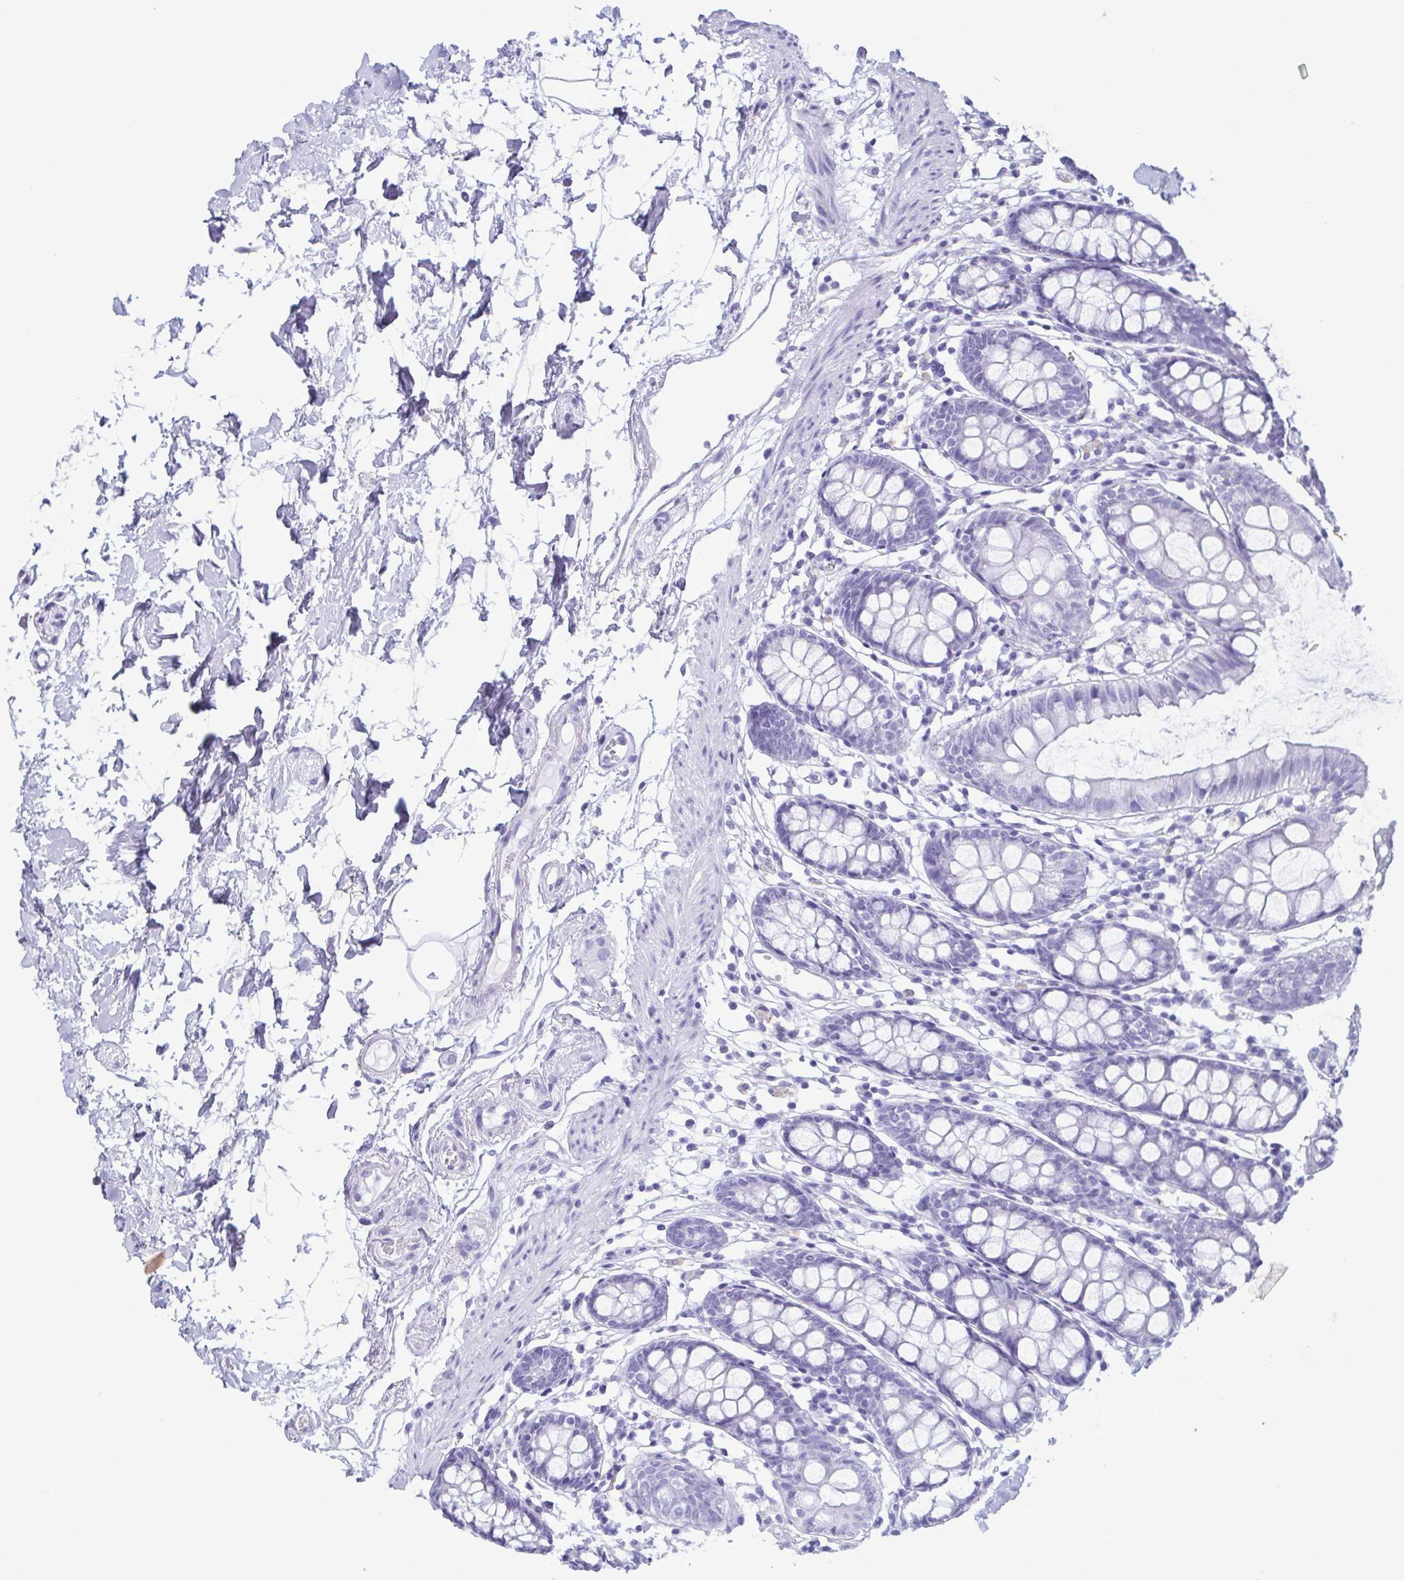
{"staining": {"intensity": "negative", "quantity": "none", "location": "none"}, "tissue": "colon", "cell_type": "Endothelial cells", "image_type": "normal", "snomed": [{"axis": "morphology", "description": "Normal tissue, NOS"}, {"axis": "topography", "description": "Colon"}], "caption": "This is a histopathology image of immunohistochemistry staining of normal colon, which shows no staining in endothelial cells.", "gene": "LTF", "patient": {"sex": "female", "age": 84}}